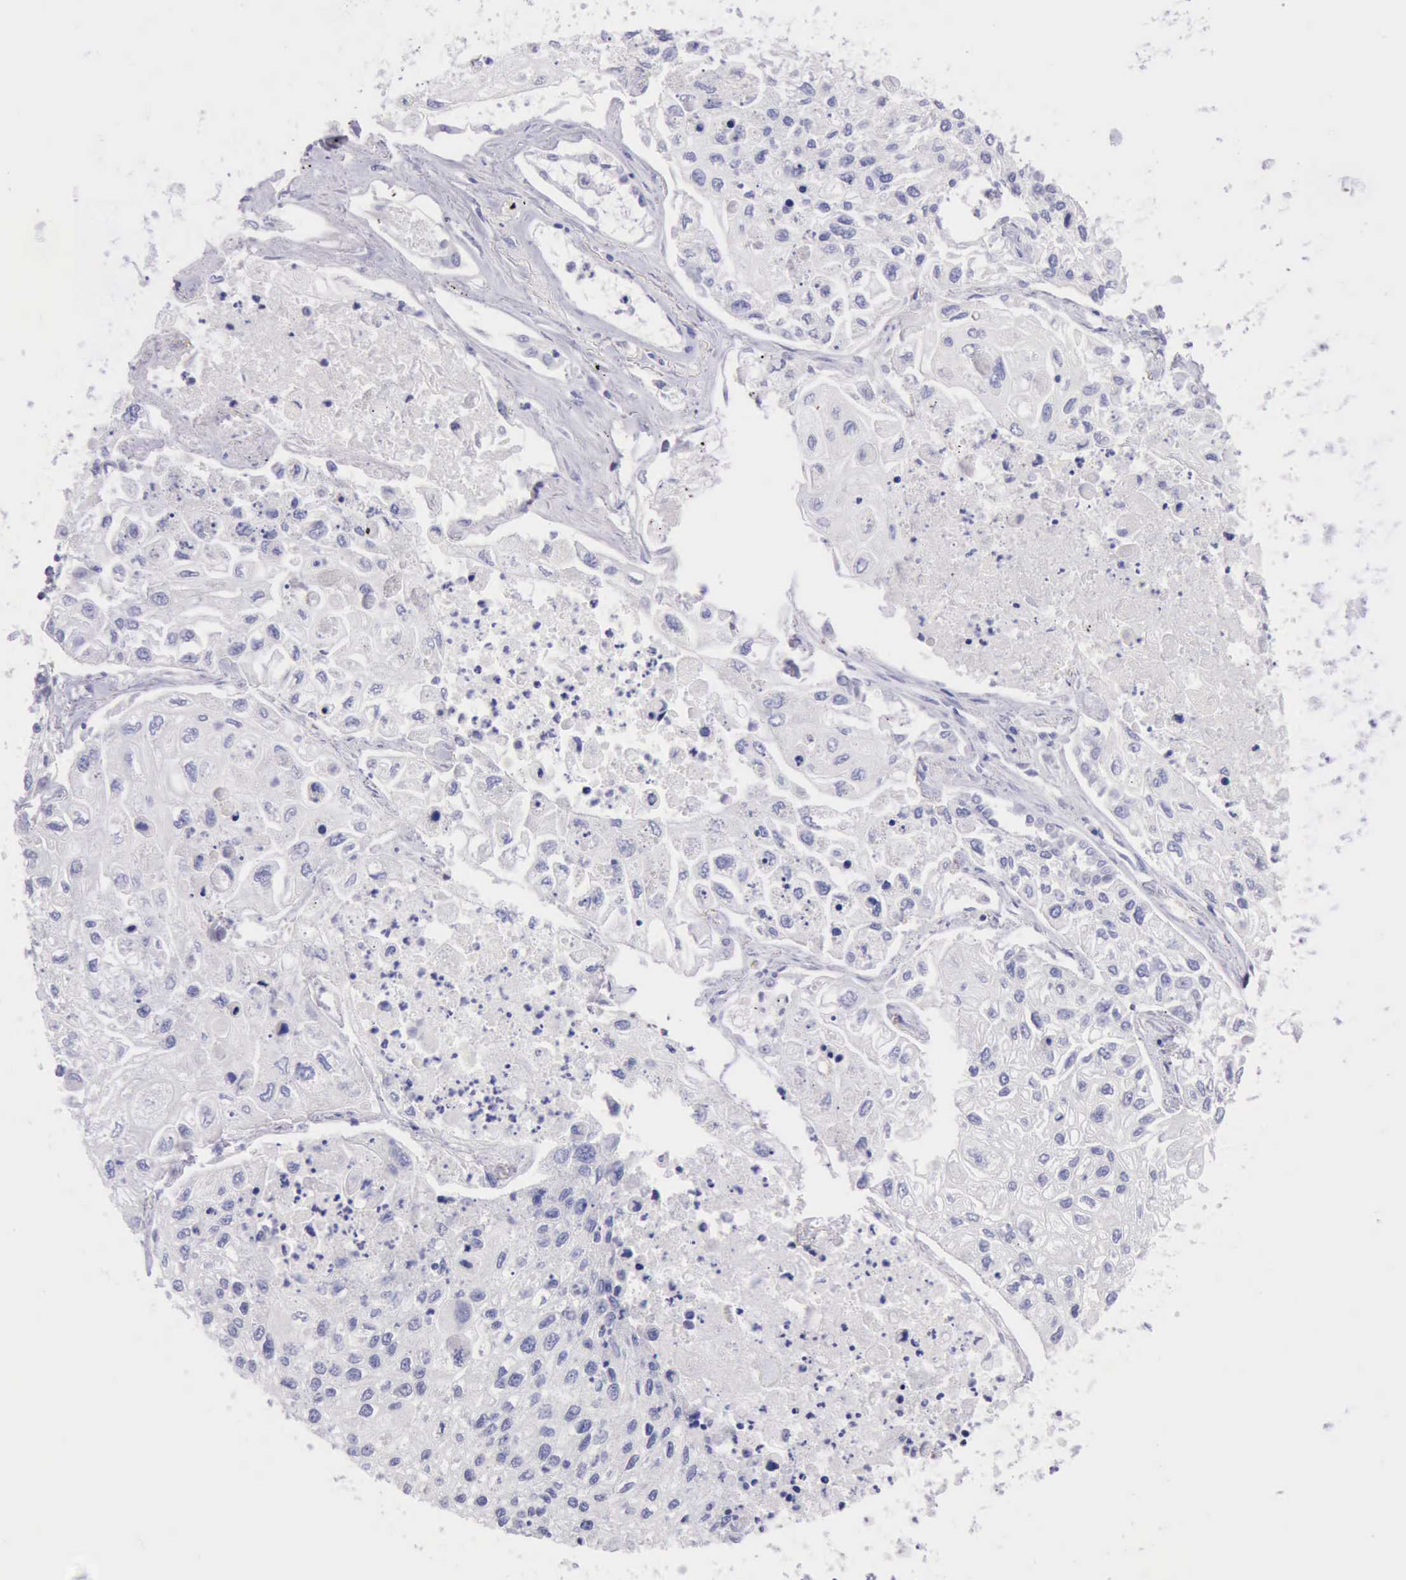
{"staining": {"intensity": "negative", "quantity": "none", "location": "none"}, "tissue": "lung cancer", "cell_type": "Tumor cells", "image_type": "cancer", "snomed": [{"axis": "morphology", "description": "Squamous cell carcinoma, NOS"}, {"axis": "topography", "description": "Lung"}], "caption": "Immunohistochemistry (IHC) of squamous cell carcinoma (lung) reveals no expression in tumor cells. (Brightfield microscopy of DAB immunohistochemistry (IHC) at high magnification).", "gene": "LRFN5", "patient": {"sex": "male", "age": 75}}